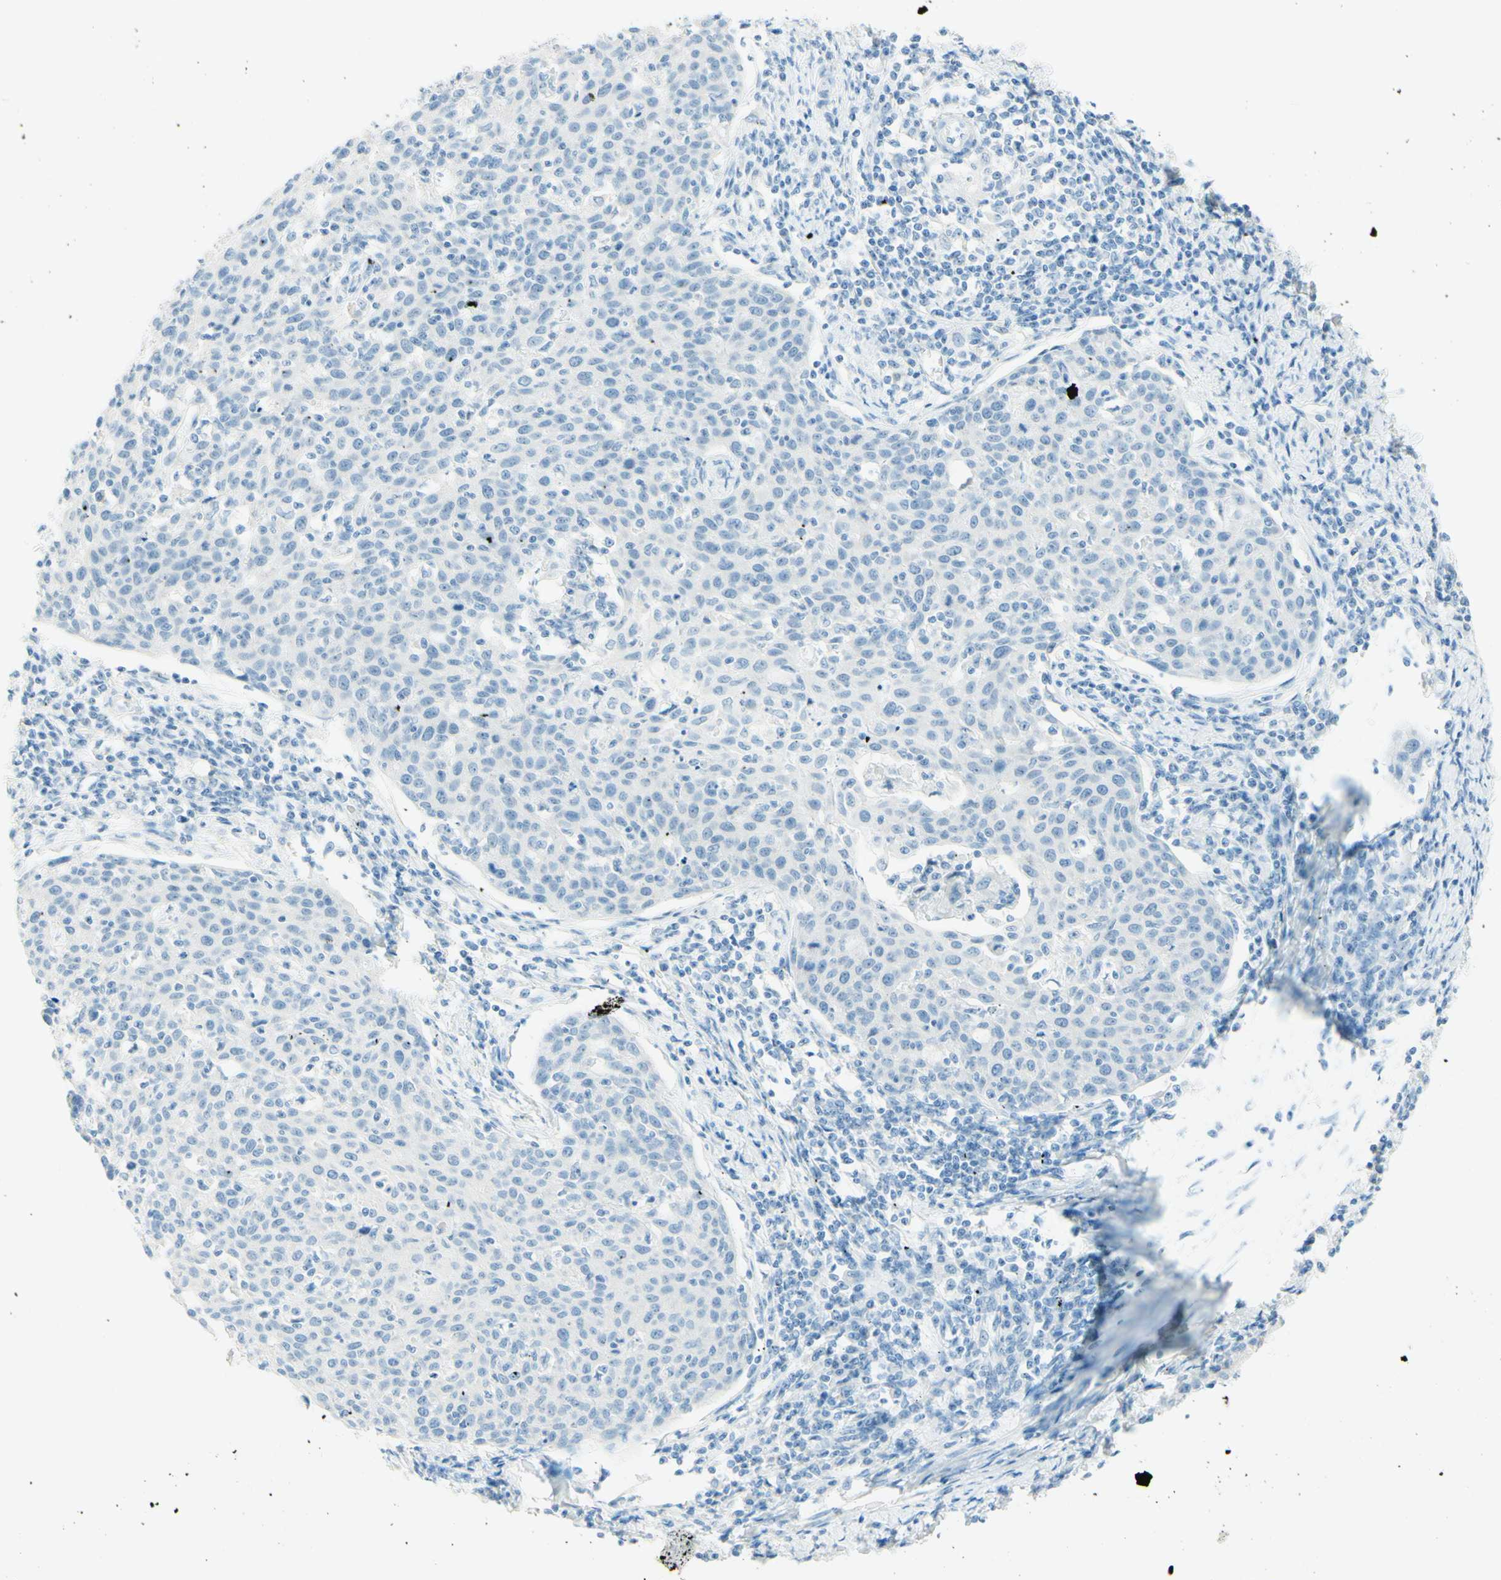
{"staining": {"intensity": "negative", "quantity": "none", "location": "none"}, "tissue": "cervical cancer", "cell_type": "Tumor cells", "image_type": "cancer", "snomed": [{"axis": "morphology", "description": "Squamous cell carcinoma, NOS"}, {"axis": "topography", "description": "Cervix"}], "caption": "Tumor cells show no significant positivity in cervical squamous cell carcinoma. (DAB immunohistochemistry (IHC) with hematoxylin counter stain).", "gene": "FMR1NB", "patient": {"sex": "female", "age": 38}}